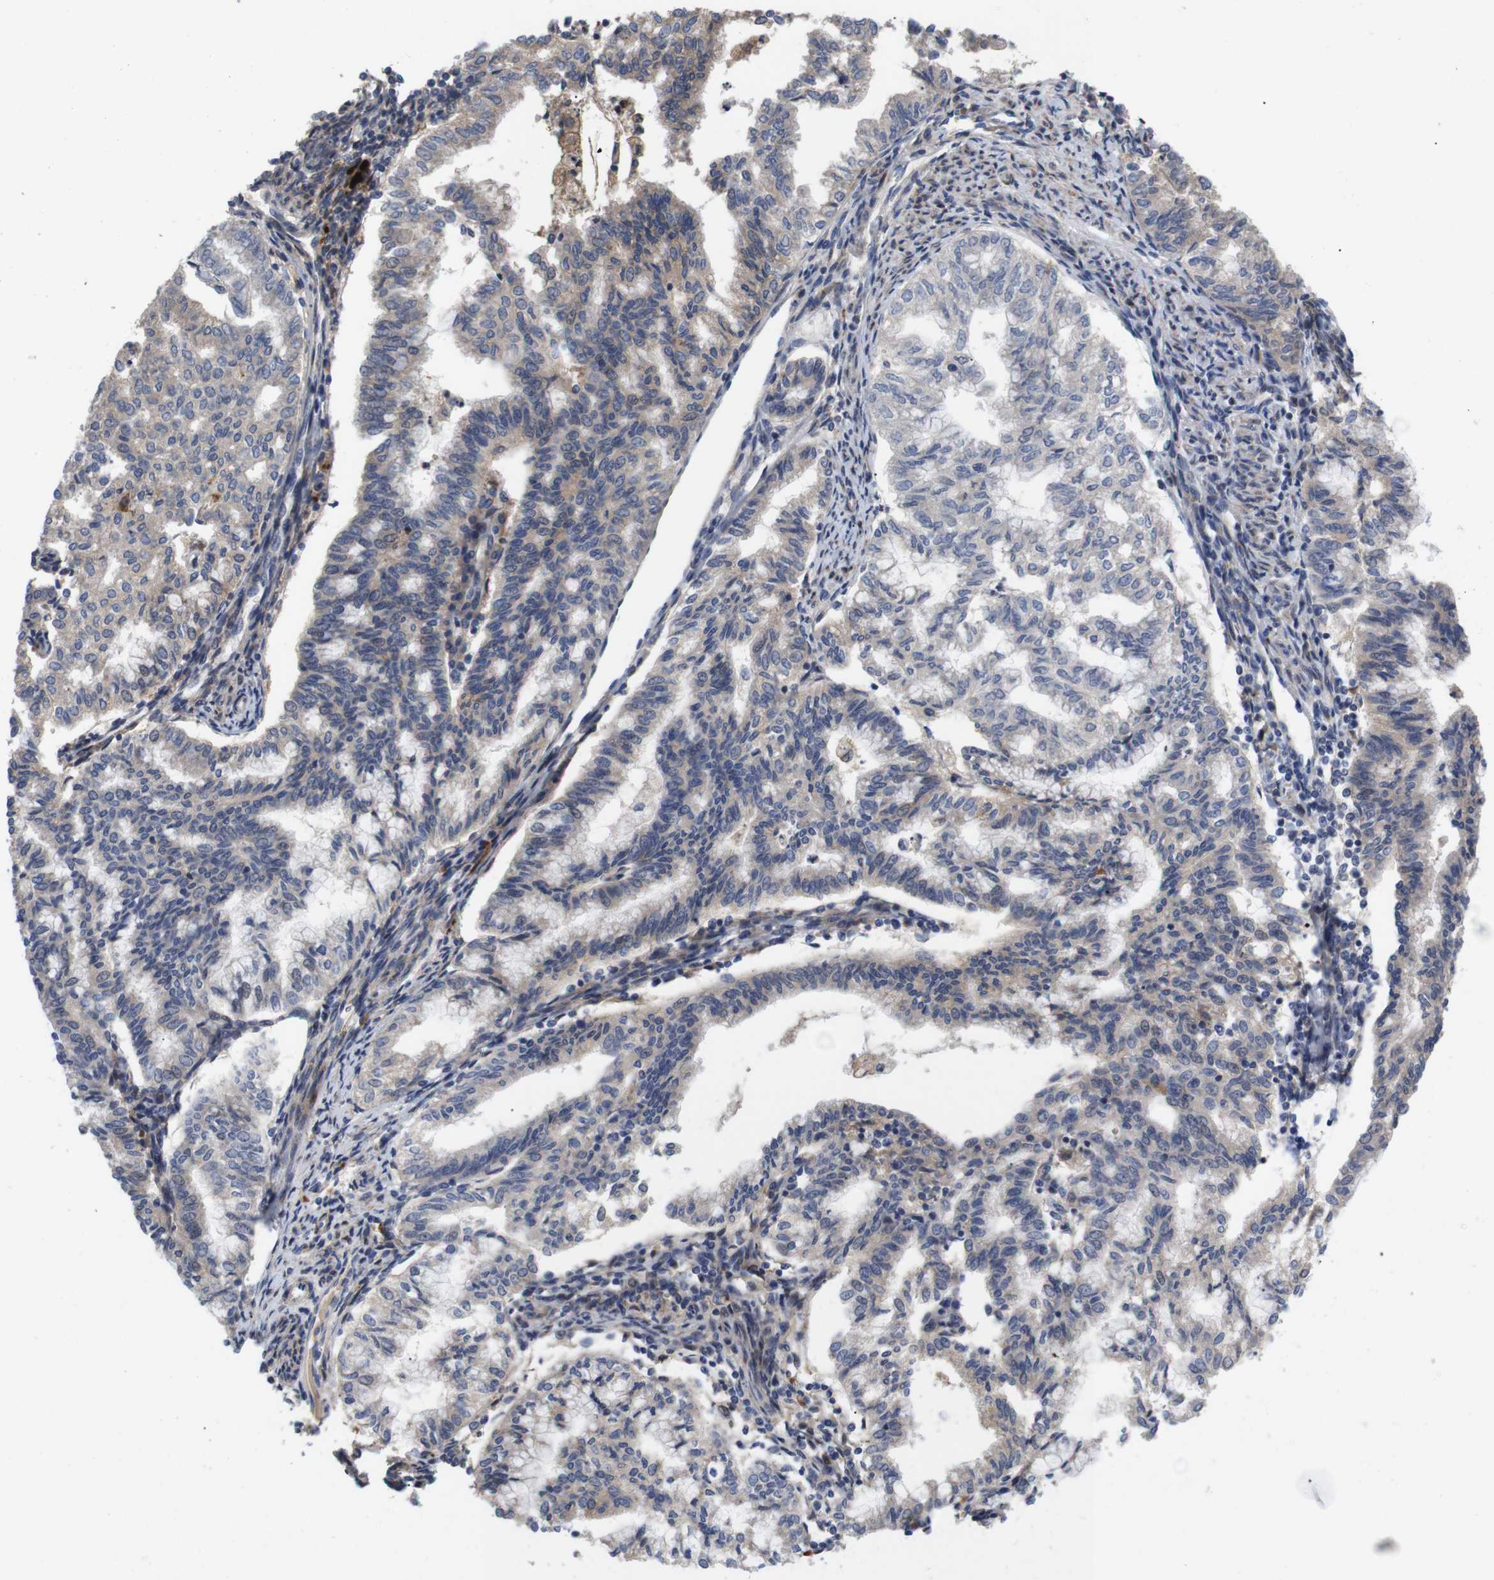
{"staining": {"intensity": "weak", "quantity": "<25%", "location": "cytoplasmic/membranous"}, "tissue": "endometrial cancer", "cell_type": "Tumor cells", "image_type": "cancer", "snomed": [{"axis": "morphology", "description": "Adenocarcinoma, NOS"}, {"axis": "topography", "description": "Endometrium"}], "caption": "High magnification brightfield microscopy of endometrial adenocarcinoma stained with DAB (3,3'-diaminobenzidine) (brown) and counterstained with hematoxylin (blue): tumor cells show no significant positivity.", "gene": "SPRY3", "patient": {"sex": "female", "age": 79}}